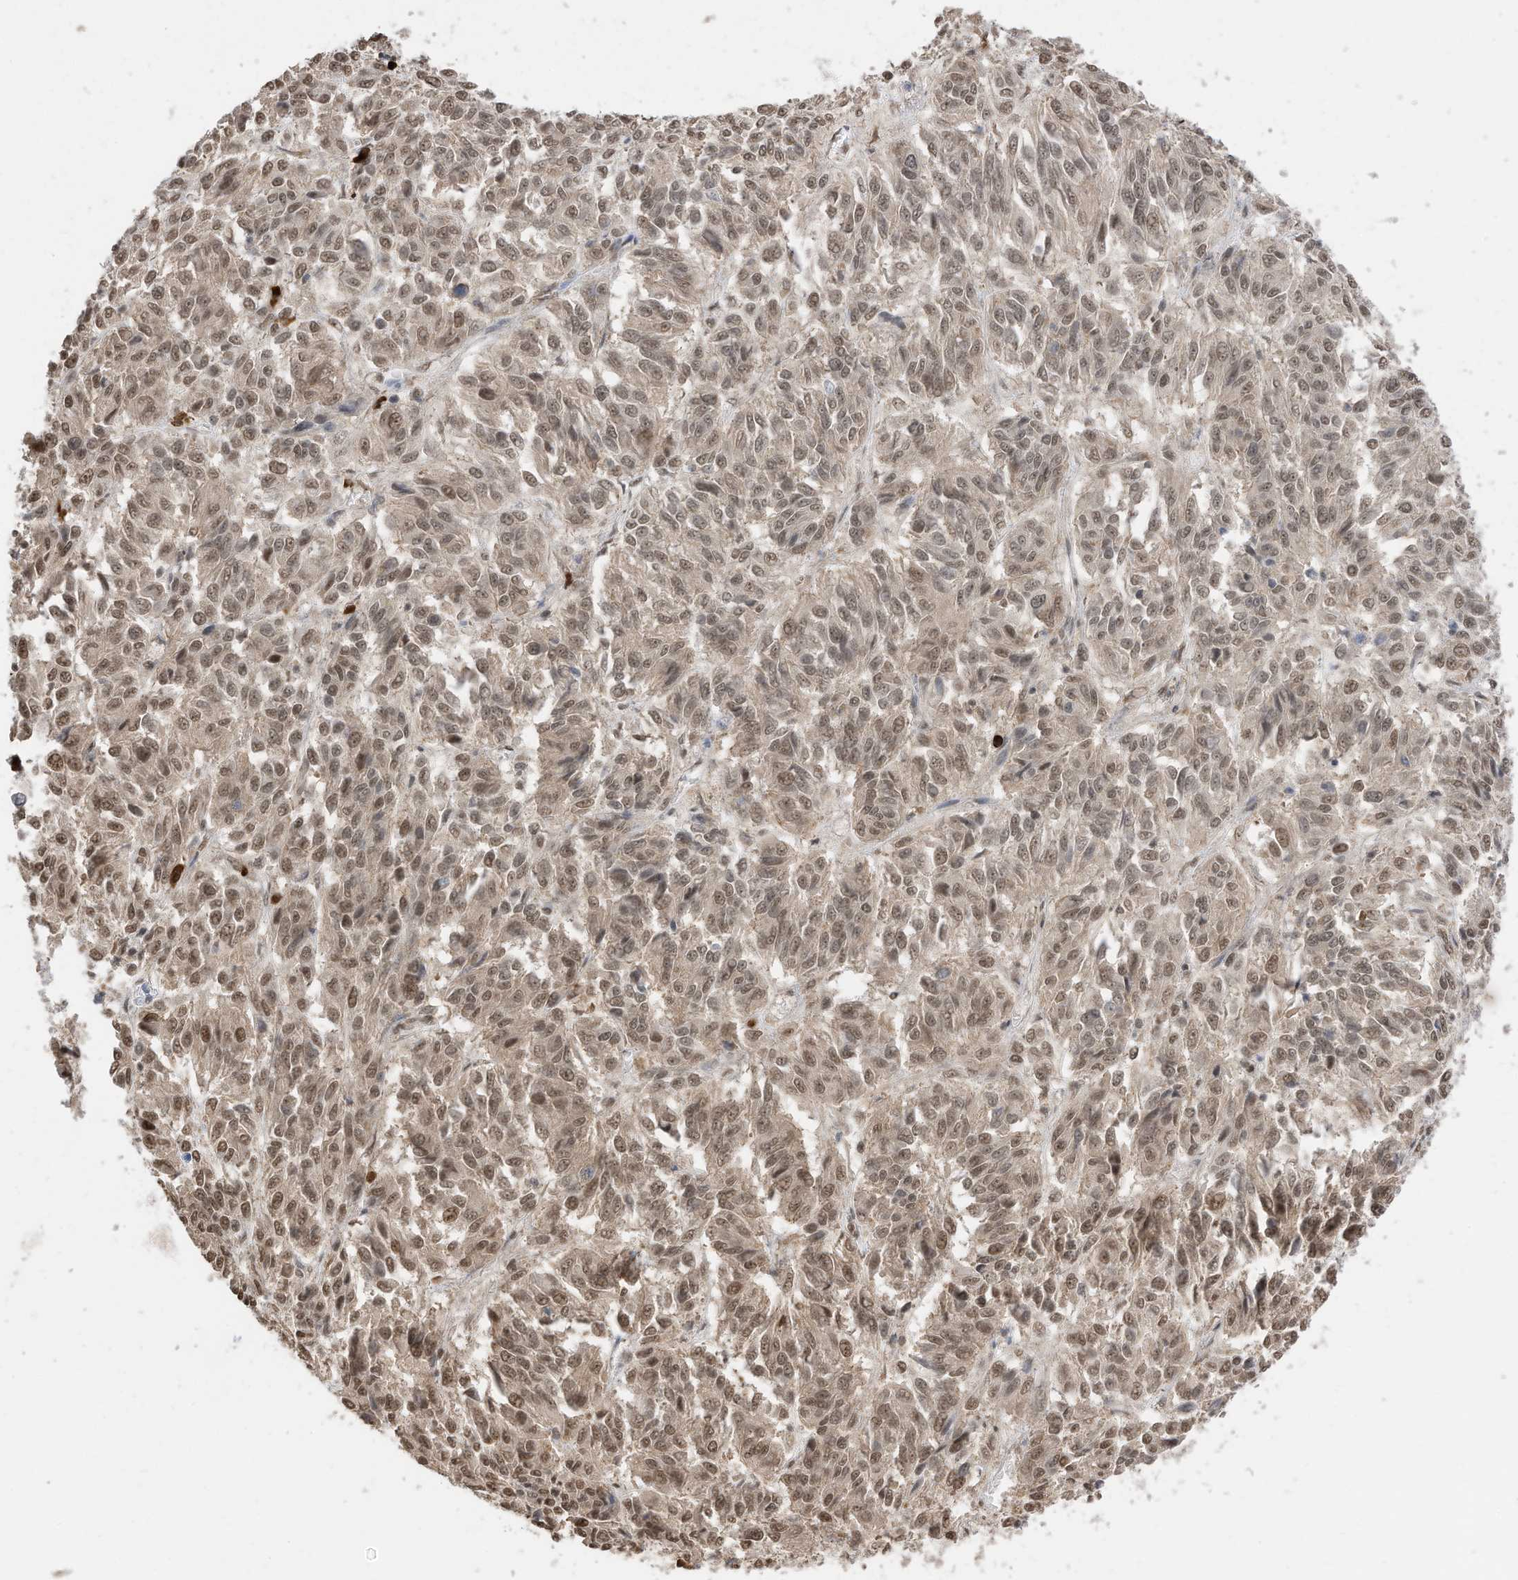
{"staining": {"intensity": "moderate", "quantity": ">75%", "location": "nuclear"}, "tissue": "melanoma", "cell_type": "Tumor cells", "image_type": "cancer", "snomed": [{"axis": "morphology", "description": "Malignant melanoma, Metastatic site"}, {"axis": "topography", "description": "Lung"}], "caption": "About >75% of tumor cells in human malignant melanoma (metastatic site) exhibit moderate nuclear protein staining as visualized by brown immunohistochemical staining.", "gene": "ZNF195", "patient": {"sex": "male", "age": 64}}